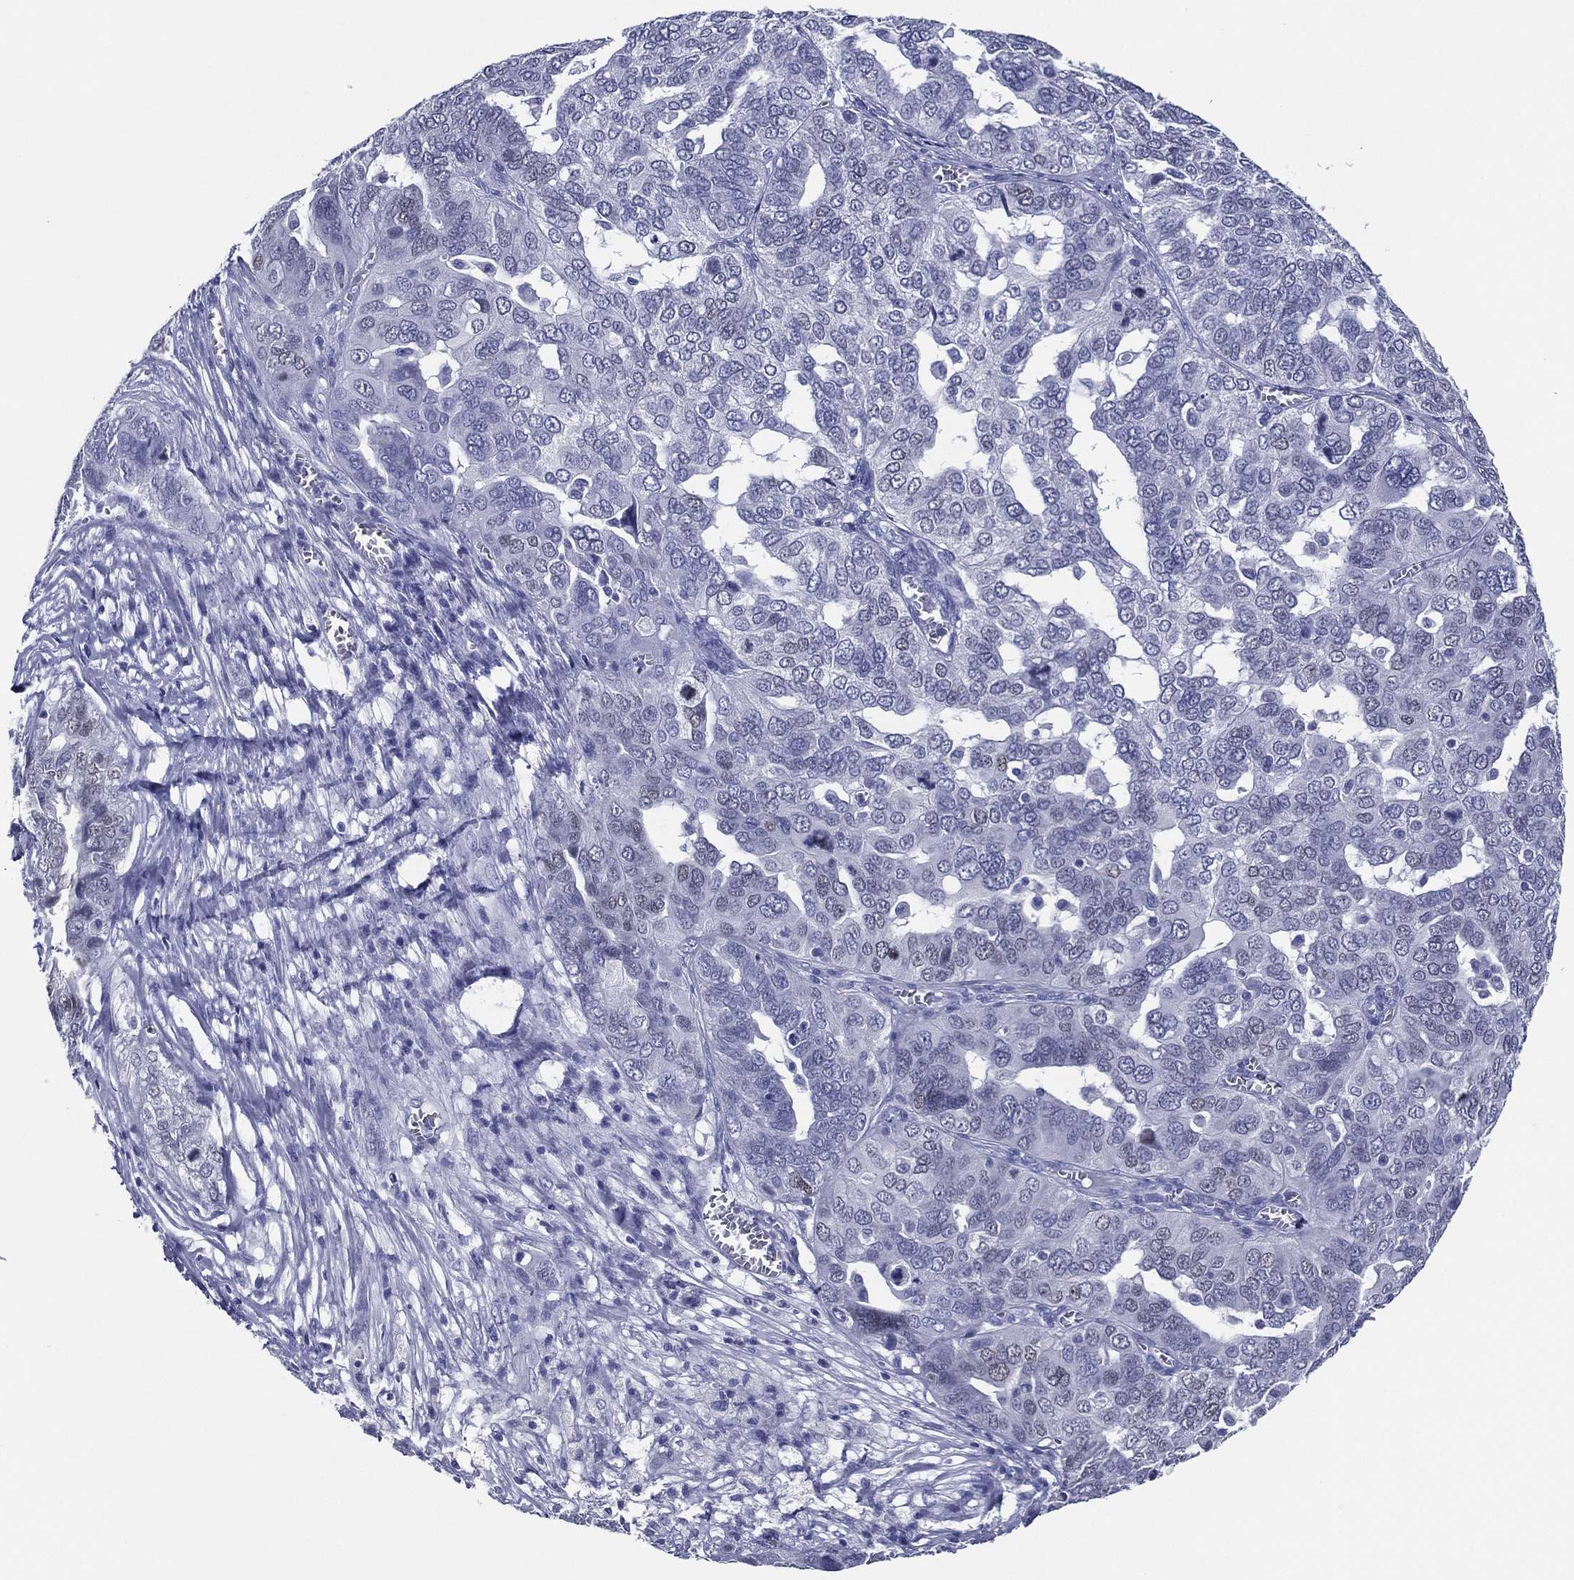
{"staining": {"intensity": "weak", "quantity": "<25%", "location": "nuclear"}, "tissue": "ovarian cancer", "cell_type": "Tumor cells", "image_type": "cancer", "snomed": [{"axis": "morphology", "description": "Carcinoma, endometroid"}, {"axis": "topography", "description": "Soft tissue"}, {"axis": "topography", "description": "Ovary"}], "caption": "High magnification brightfield microscopy of endometroid carcinoma (ovarian) stained with DAB (brown) and counterstained with hematoxylin (blue): tumor cells show no significant positivity. (Immunohistochemistry (ihc), brightfield microscopy, high magnification).", "gene": "TFAP2A", "patient": {"sex": "female", "age": 52}}